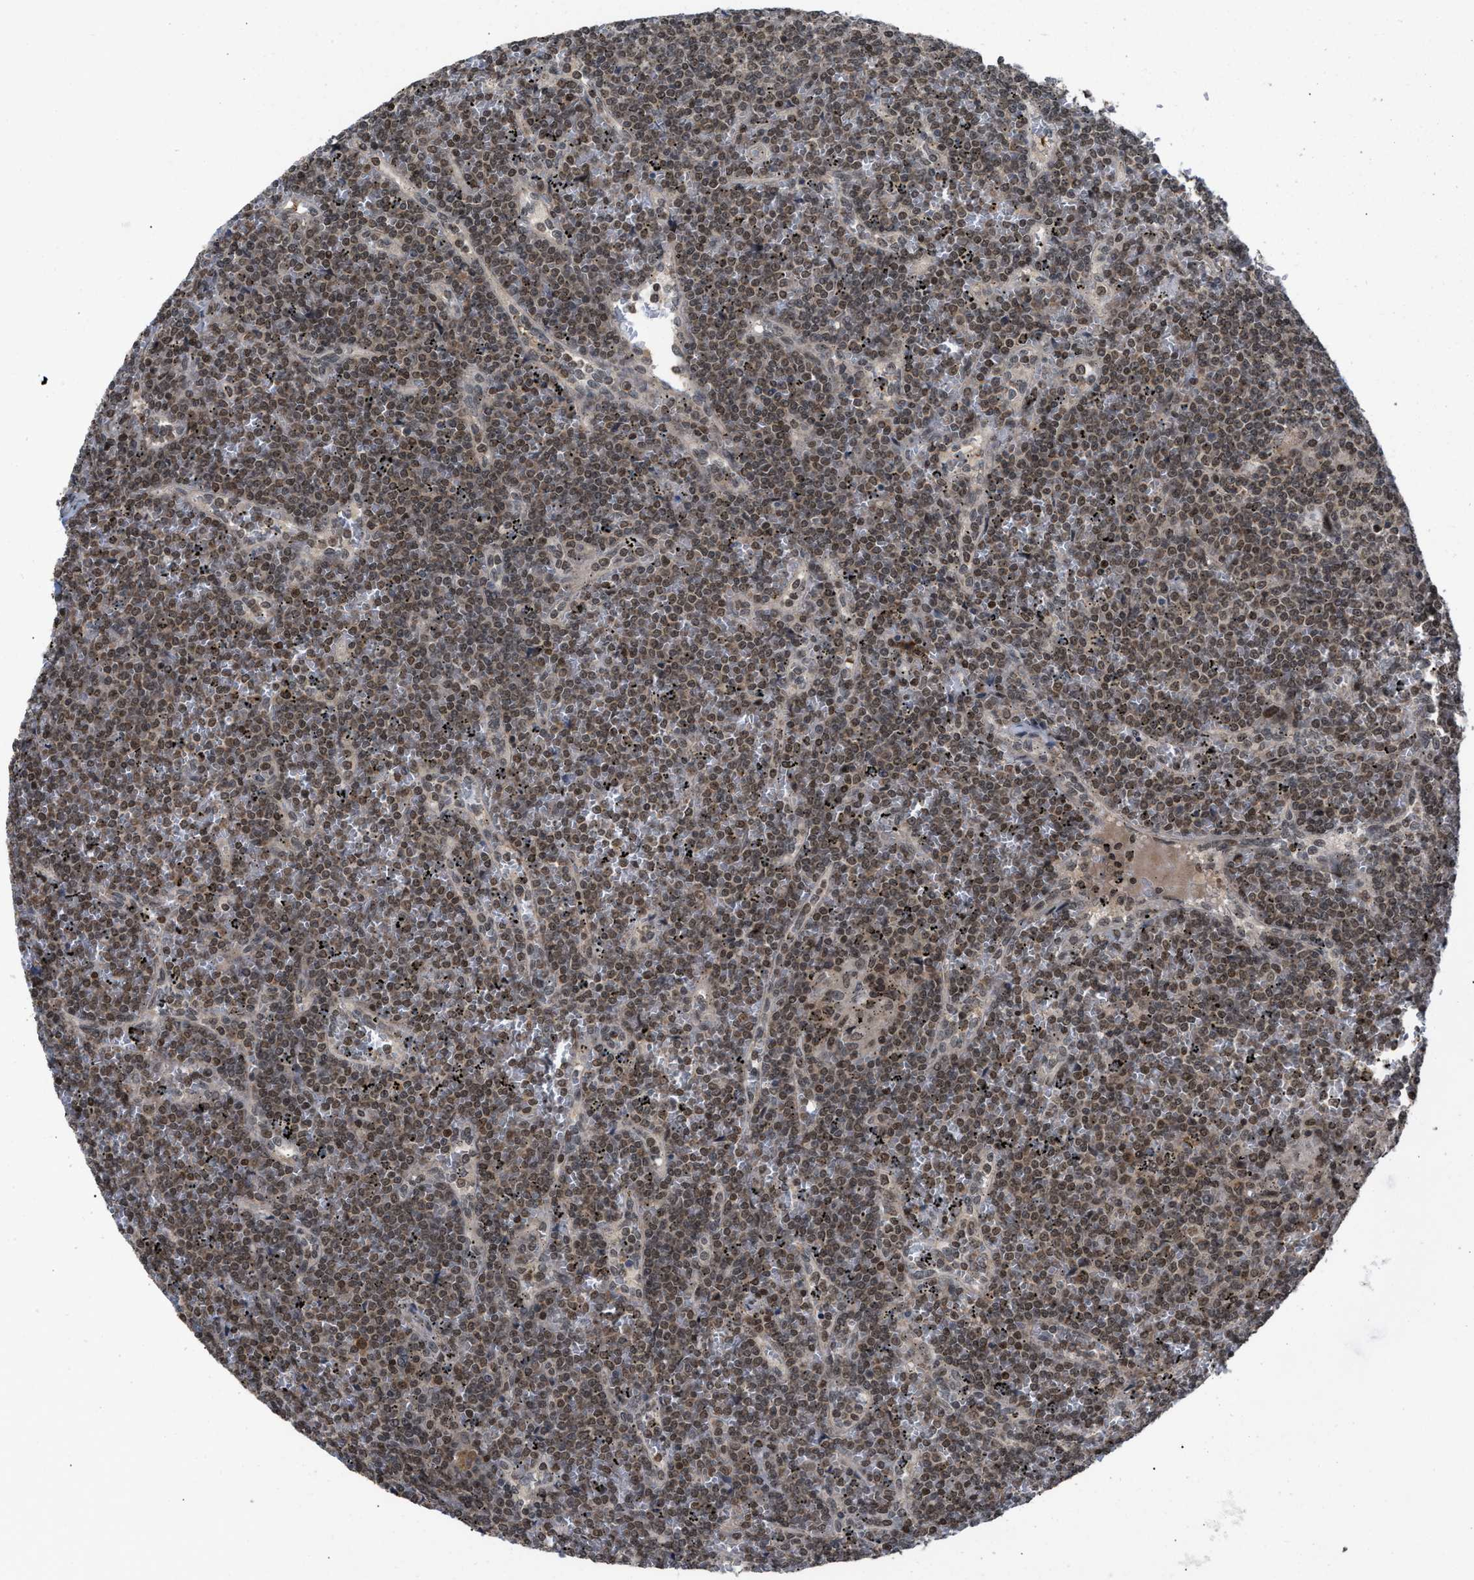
{"staining": {"intensity": "moderate", "quantity": ">75%", "location": "nuclear"}, "tissue": "lymphoma", "cell_type": "Tumor cells", "image_type": "cancer", "snomed": [{"axis": "morphology", "description": "Malignant lymphoma, non-Hodgkin's type, Low grade"}, {"axis": "topography", "description": "Spleen"}], "caption": "Low-grade malignant lymphoma, non-Hodgkin's type stained for a protein demonstrates moderate nuclear positivity in tumor cells. The staining is performed using DAB brown chromogen to label protein expression. The nuclei are counter-stained blue using hematoxylin.", "gene": "C9orf78", "patient": {"sex": "female", "age": 19}}